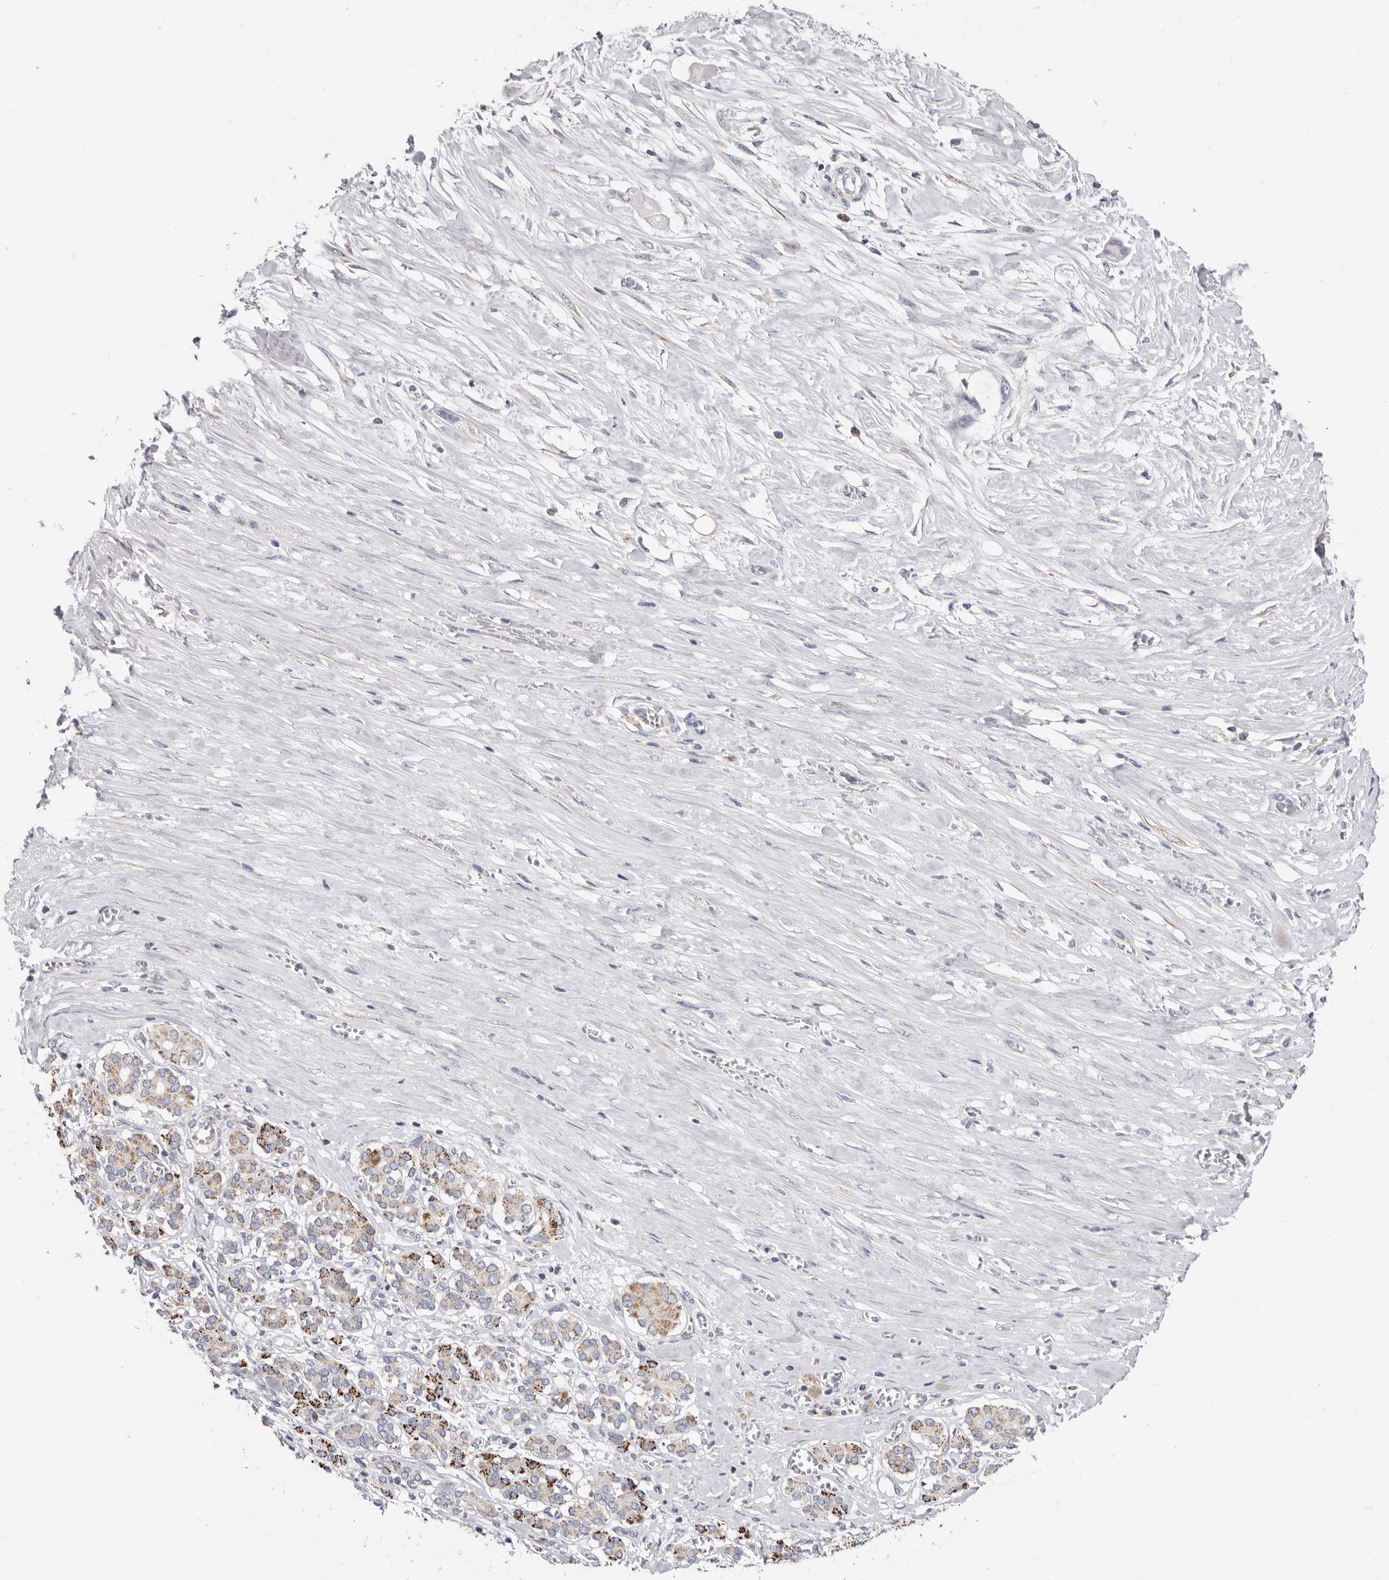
{"staining": {"intensity": "moderate", "quantity": "<25%", "location": "cytoplasmic/membranous"}, "tissue": "pancreatic cancer", "cell_type": "Tumor cells", "image_type": "cancer", "snomed": [{"axis": "morphology", "description": "Adenocarcinoma, NOS"}, {"axis": "topography", "description": "Pancreas"}], "caption": "Tumor cells demonstrate moderate cytoplasmic/membranous staining in approximately <25% of cells in adenocarcinoma (pancreatic). The protein of interest is stained brown, and the nuclei are stained in blue (DAB (3,3'-diaminobenzidine) IHC with brightfield microscopy, high magnification).", "gene": "RSPO2", "patient": {"sex": "female", "age": 60}}